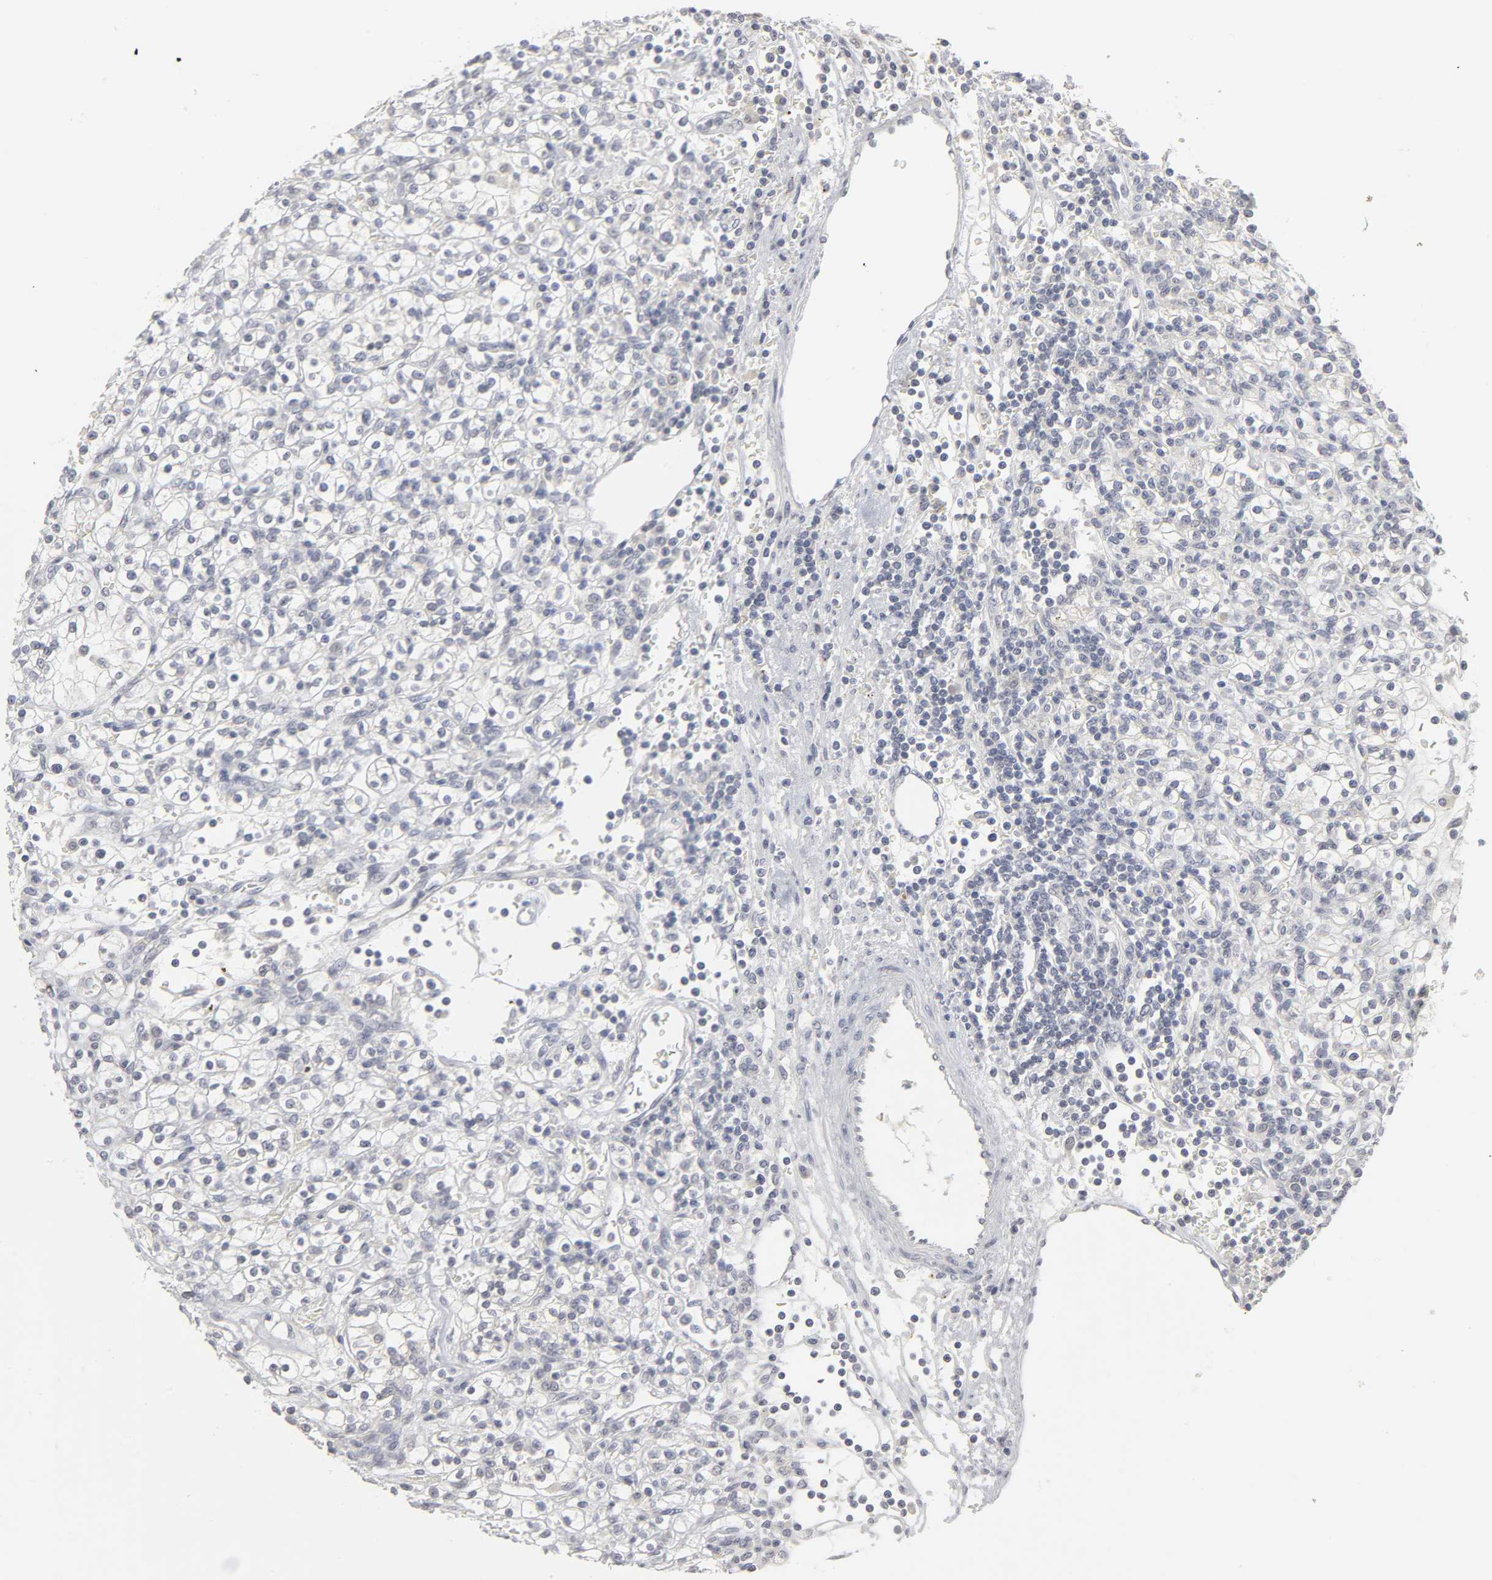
{"staining": {"intensity": "negative", "quantity": "none", "location": "none"}, "tissue": "renal cancer", "cell_type": "Tumor cells", "image_type": "cancer", "snomed": [{"axis": "morphology", "description": "Normal tissue, NOS"}, {"axis": "morphology", "description": "Adenocarcinoma, NOS"}, {"axis": "topography", "description": "Kidney"}], "caption": "Tumor cells show no significant protein expression in renal cancer (adenocarcinoma).", "gene": "TCAP", "patient": {"sex": "female", "age": 55}}